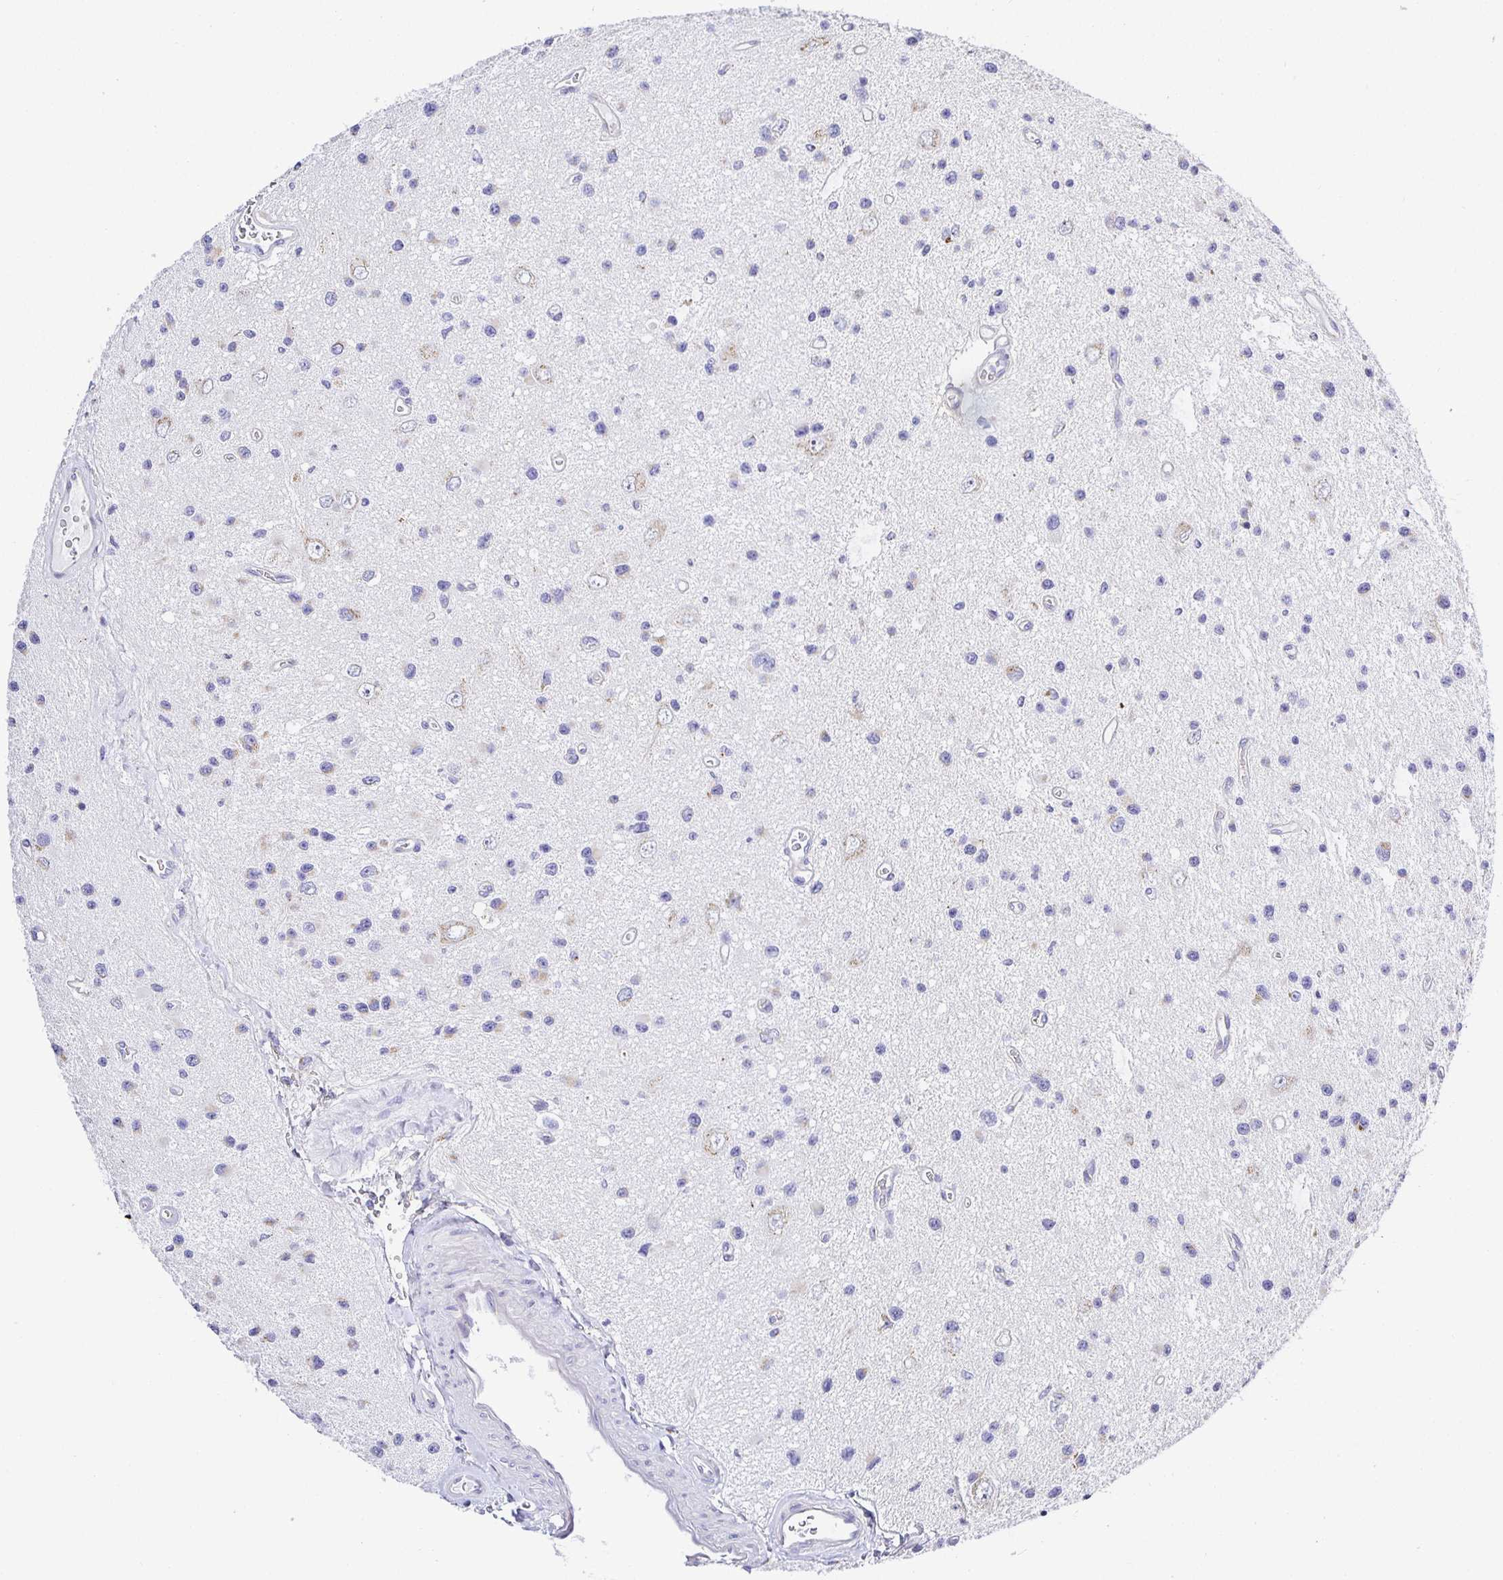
{"staining": {"intensity": "weak", "quantity": "<25%", "location": "cytoplasmic/membranous"}, "tissue": "glioma", "cell_type": "Tumor cells", "image_type": "cancer", "snomed": [{"axis": "morphology", "description": "Glioma, malignant, Low grade"}, {"axis": "topography", "description": "Brain"}], "caption": "Glioma was stained to show a protein in brown. There is no significant positivity in tumor cells. Nuclei are stained in blue.", "gene": "OPALIN", "patient": {"sex": "male", "age": 43}}